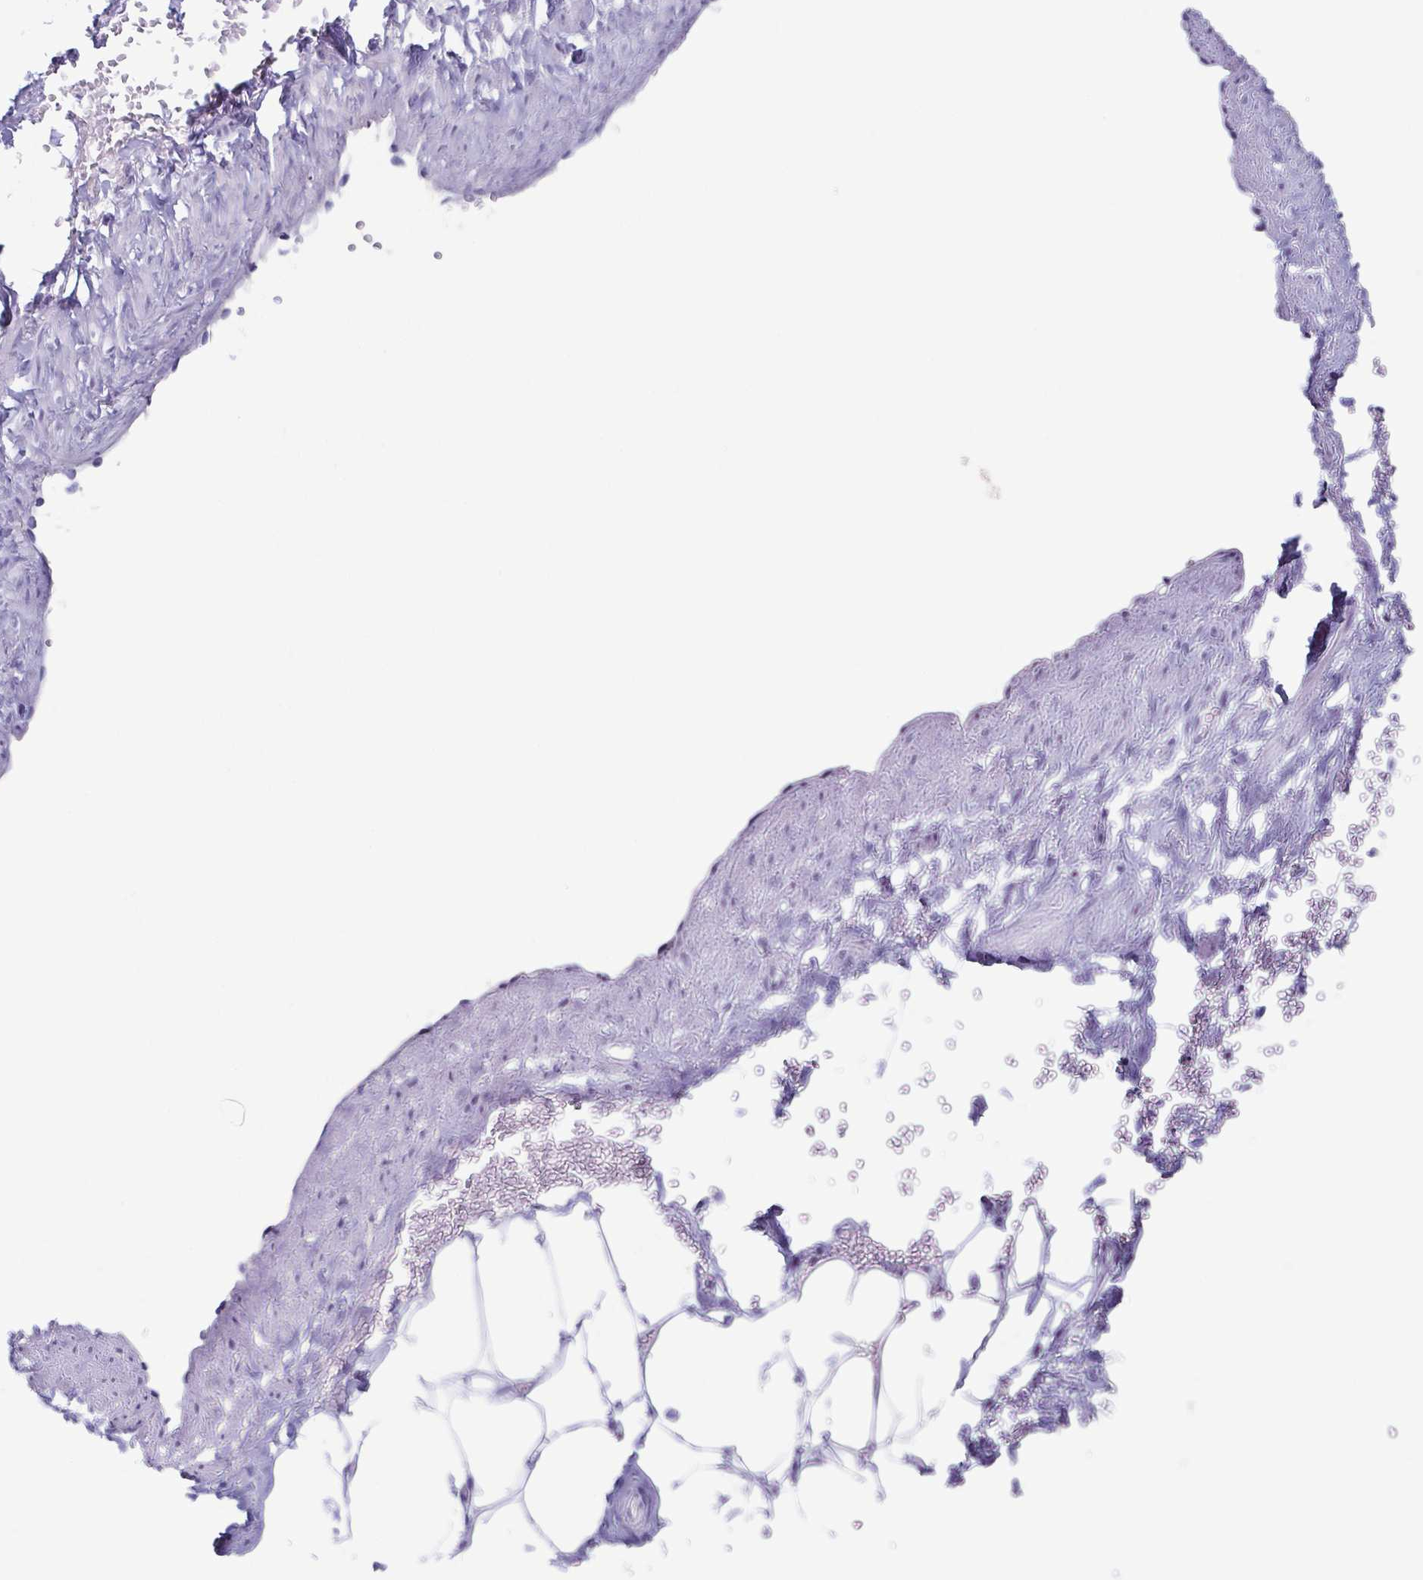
{"staining": {"intensity": "negative", "quantity": "none", "location": "none"}, "tissue": "adipose tissue", "cell_type": "Adipocytes", "image_type": "normal", "snomed": [{"axis": "morphology", "description": "Normal tissue, NOS"}, {"axis": "topography", "description": "Prostate"}, {"axis": "topography", "description": "Peripheral nerve tissue"}], "caption": "Immunohistochemistry (IHC) image of unremarkable adipose tissue: adipose tissue stained with DAB shows no significant protein expression in adipocytes. (Immunohistochemistry (IHC), brightfield microscopy, high magnification).", "gene": "LYRM2", "patient": {"sex": "male", "age": 55}}